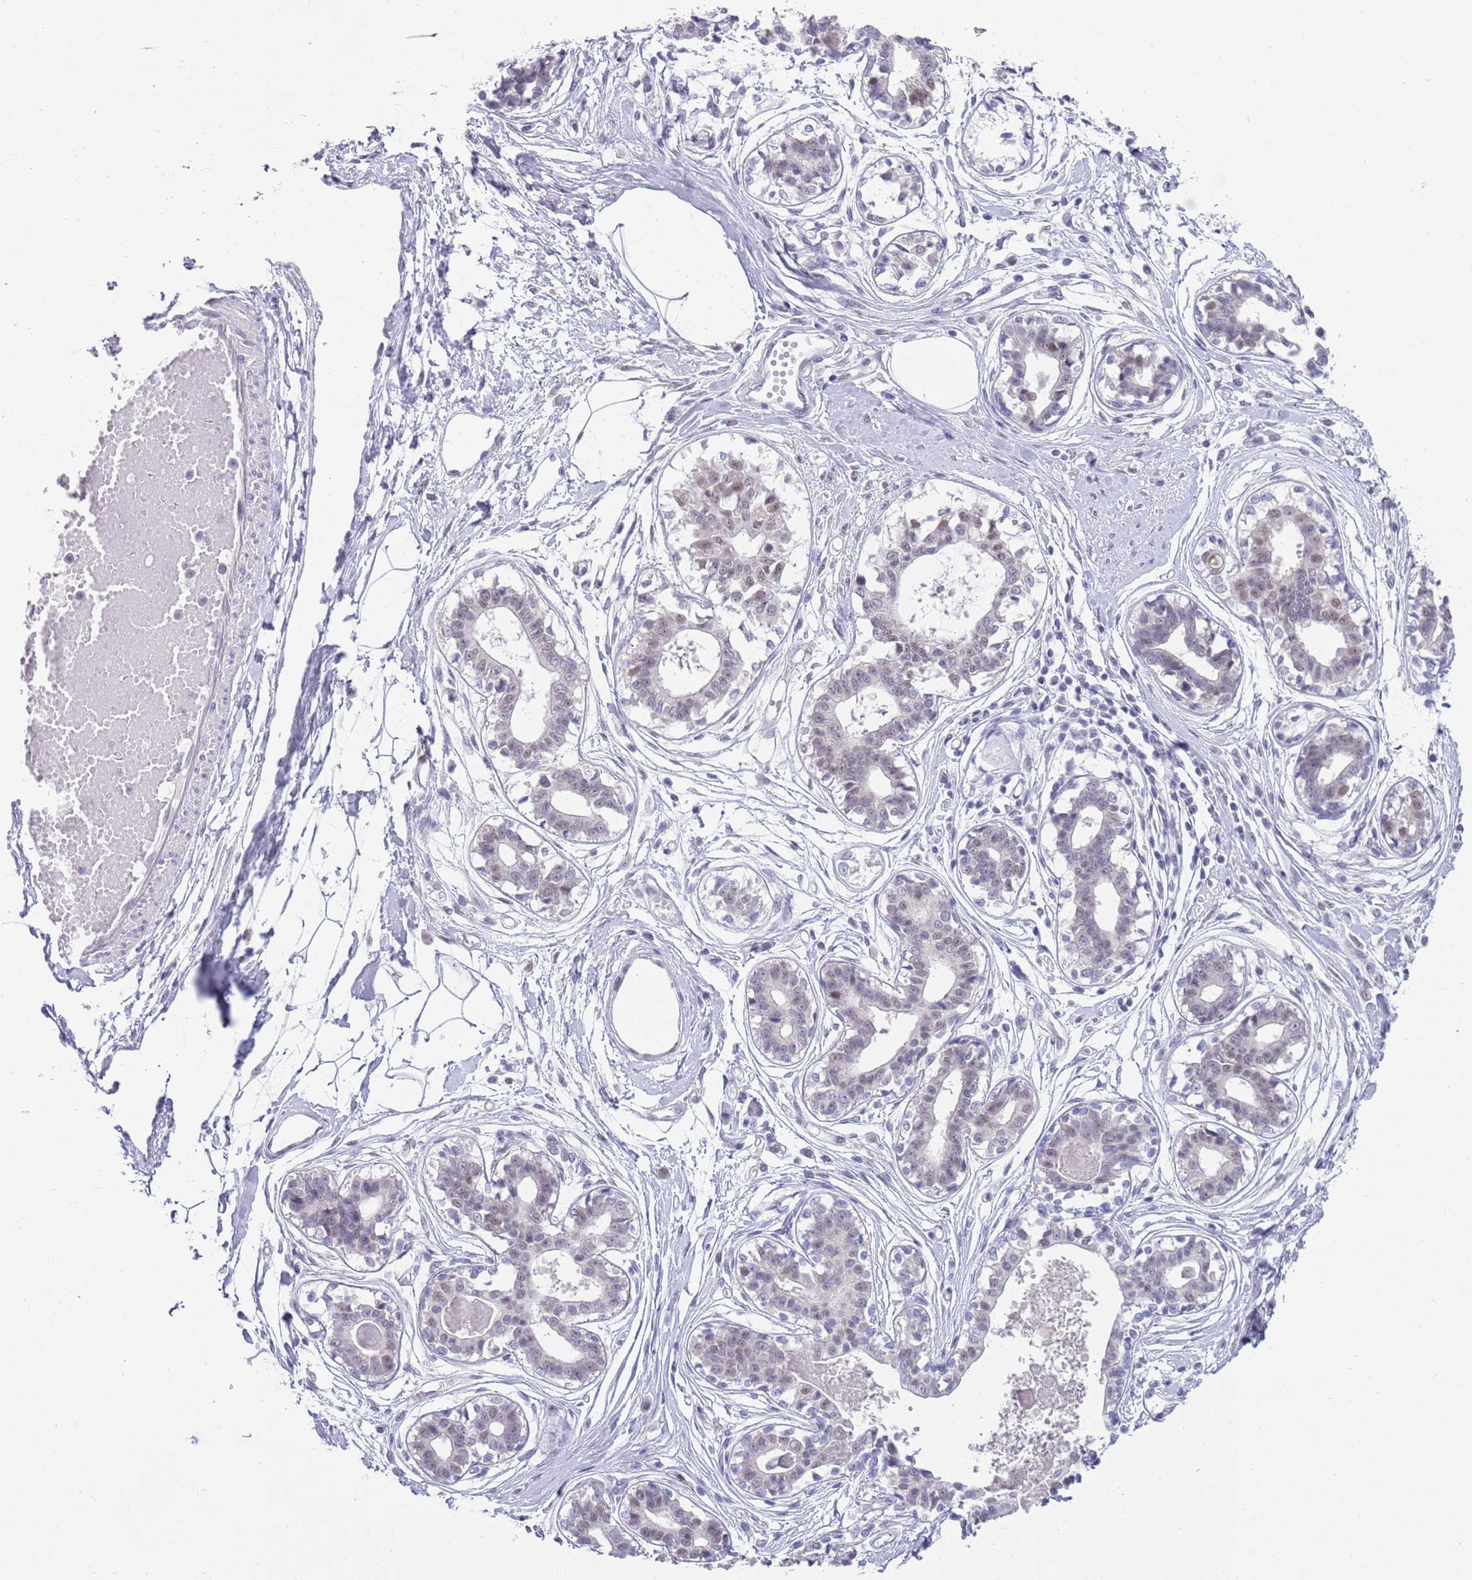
{"staining": {"intensity": "negative", "quantity": "none", "location": "none"}, "tissue": "breast", "cell_type": "Adipocytes", "image_type": "normal", "snomed": [{"axis": "morphology", "description": "Normal tissue, NOS"}, {"axis": "topography", "description": "Breast"}], "caption": "Photomicrograph shows no significant protein positivity in adipocytes of benign breast. Brightfield microscopy of immunohistochemistry stained with DAB (3,3'-diaminobenzidine) (brown) and hematoxylin (blue), captured at high magnification.", "gene": "SEPHS2", "patient": {"sex": "female", "age": 45}}